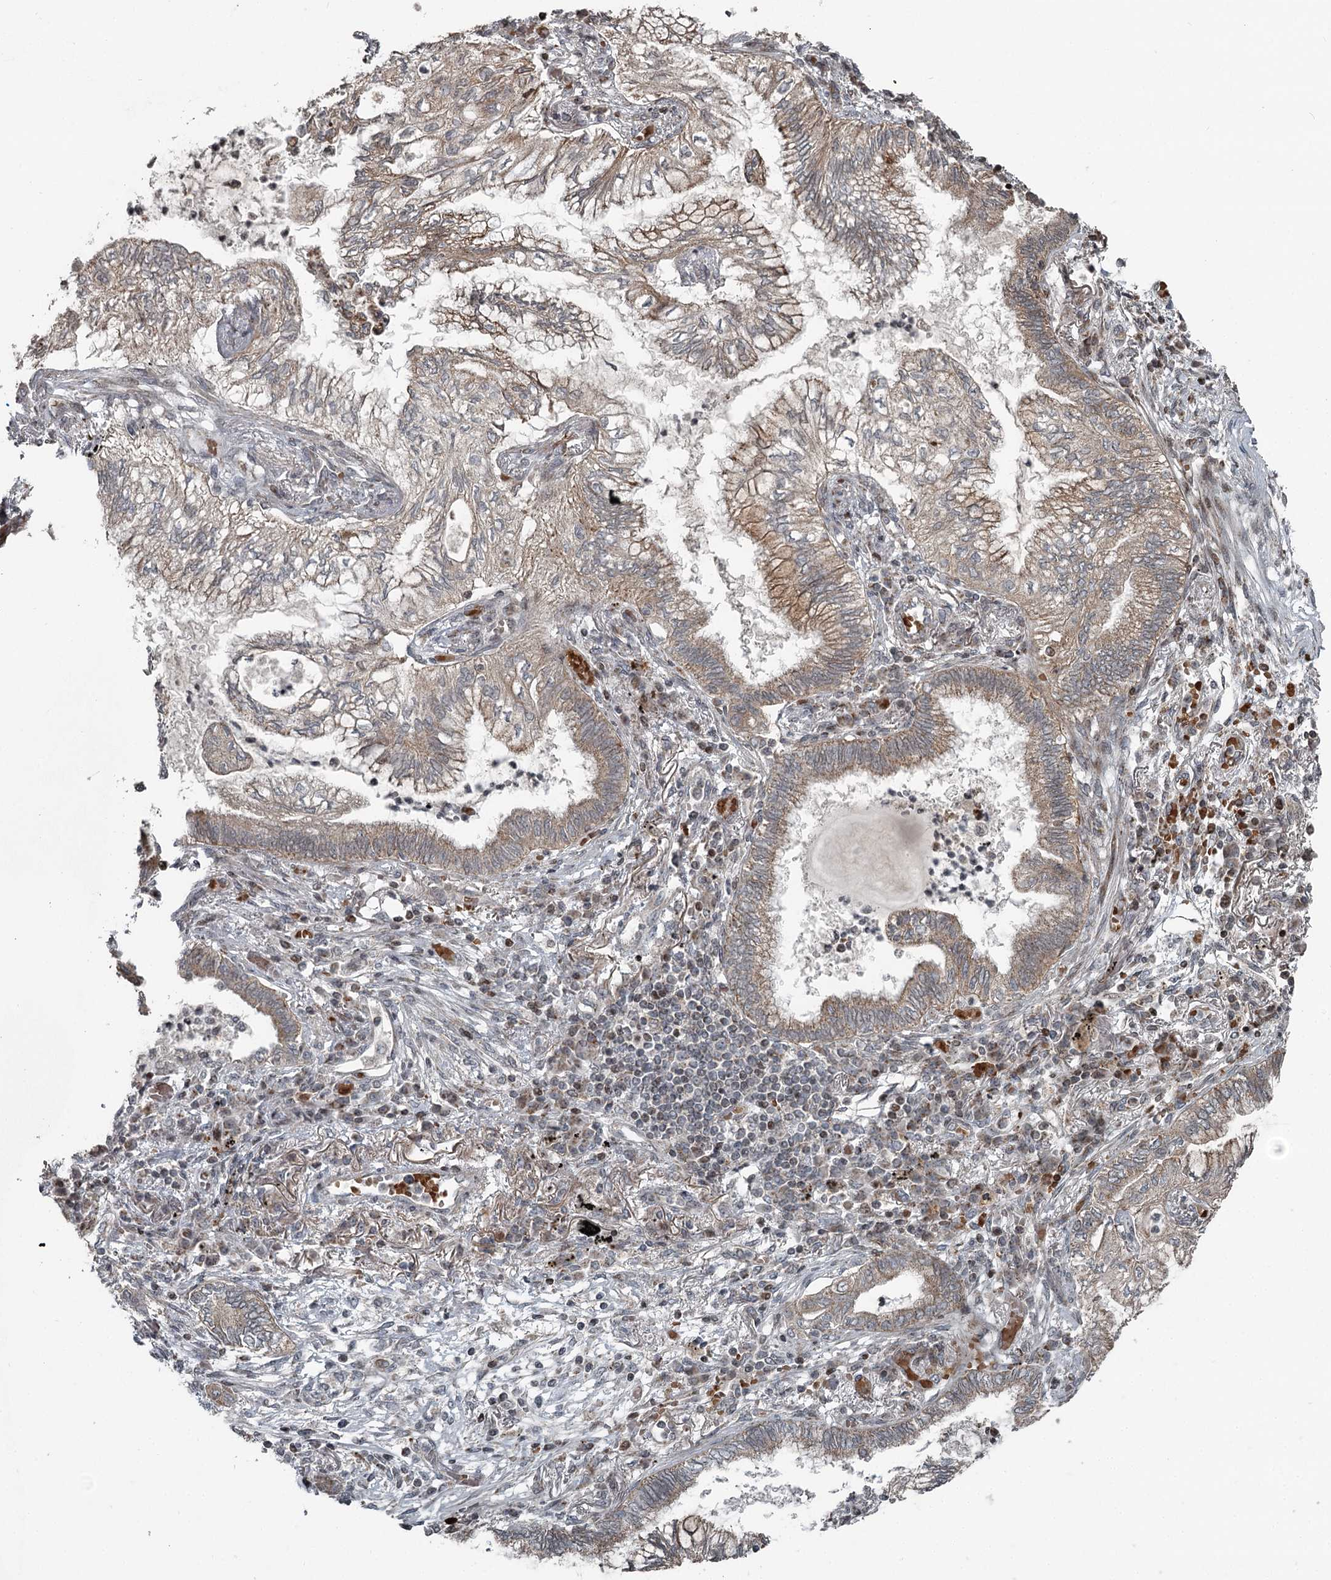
{"staining": {"intensity": "weak", "quantity": "25%-75%", "location": "cytoplasmic/membranous"}, "tissue": "lung cancer", "cell_type": "Tumor cells", "image_type": "cancer", "snomed": [{"axis": "morphology", "description": "Adenocarcinoma, NOS"}, {"axis": "topography", "description": "Lung"}], "caption": "Lung adenocarcinoma stained with immunohistochemistry shows weak cytoplasmic/membranous expression in about 25%-75% of tumor cells.", "gene": "RASSF8", "patient": {"sex": "female", "age": 70}}